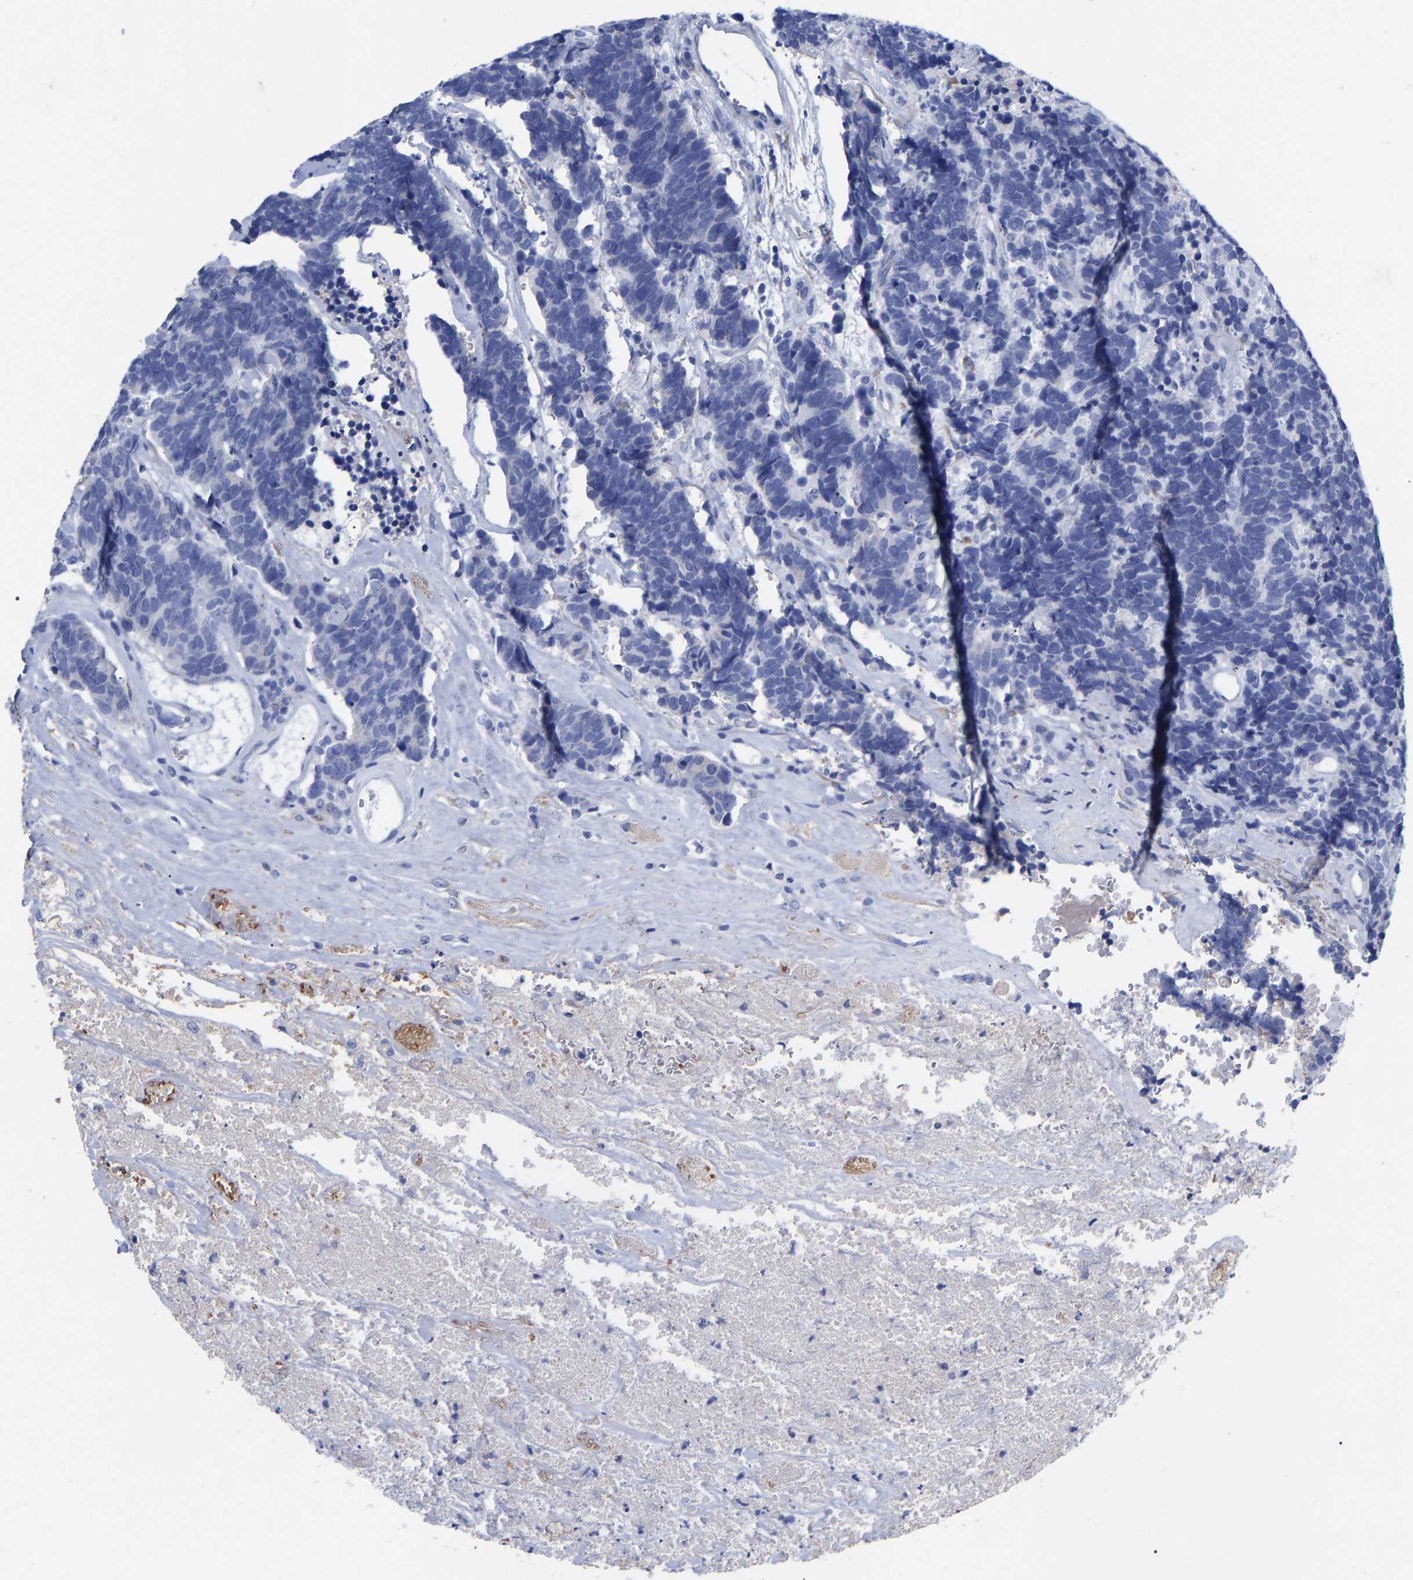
{"staining": {"intensity": "negative", "quantity": "none", "location": "none"}, "tissue": "carcinoid", "cell_type": "Tumor cells", "image_type": "cancer", "snomed": [{"axis": "morphology", "description": "Carcinoma, NOS"}, {"axis": "morphology", "description": "Carcinoid, malignant, NOS"}, {"axis": "topography", "description": "Urinary bladder"}], "caption": "DAB (3,3'-diaminobenzidine) immunohistochemical staining of human carcinoma shows no significant expression in tumor cells.", "gene": "GDF3", "patient": {"sex": "male", "age": 57}}